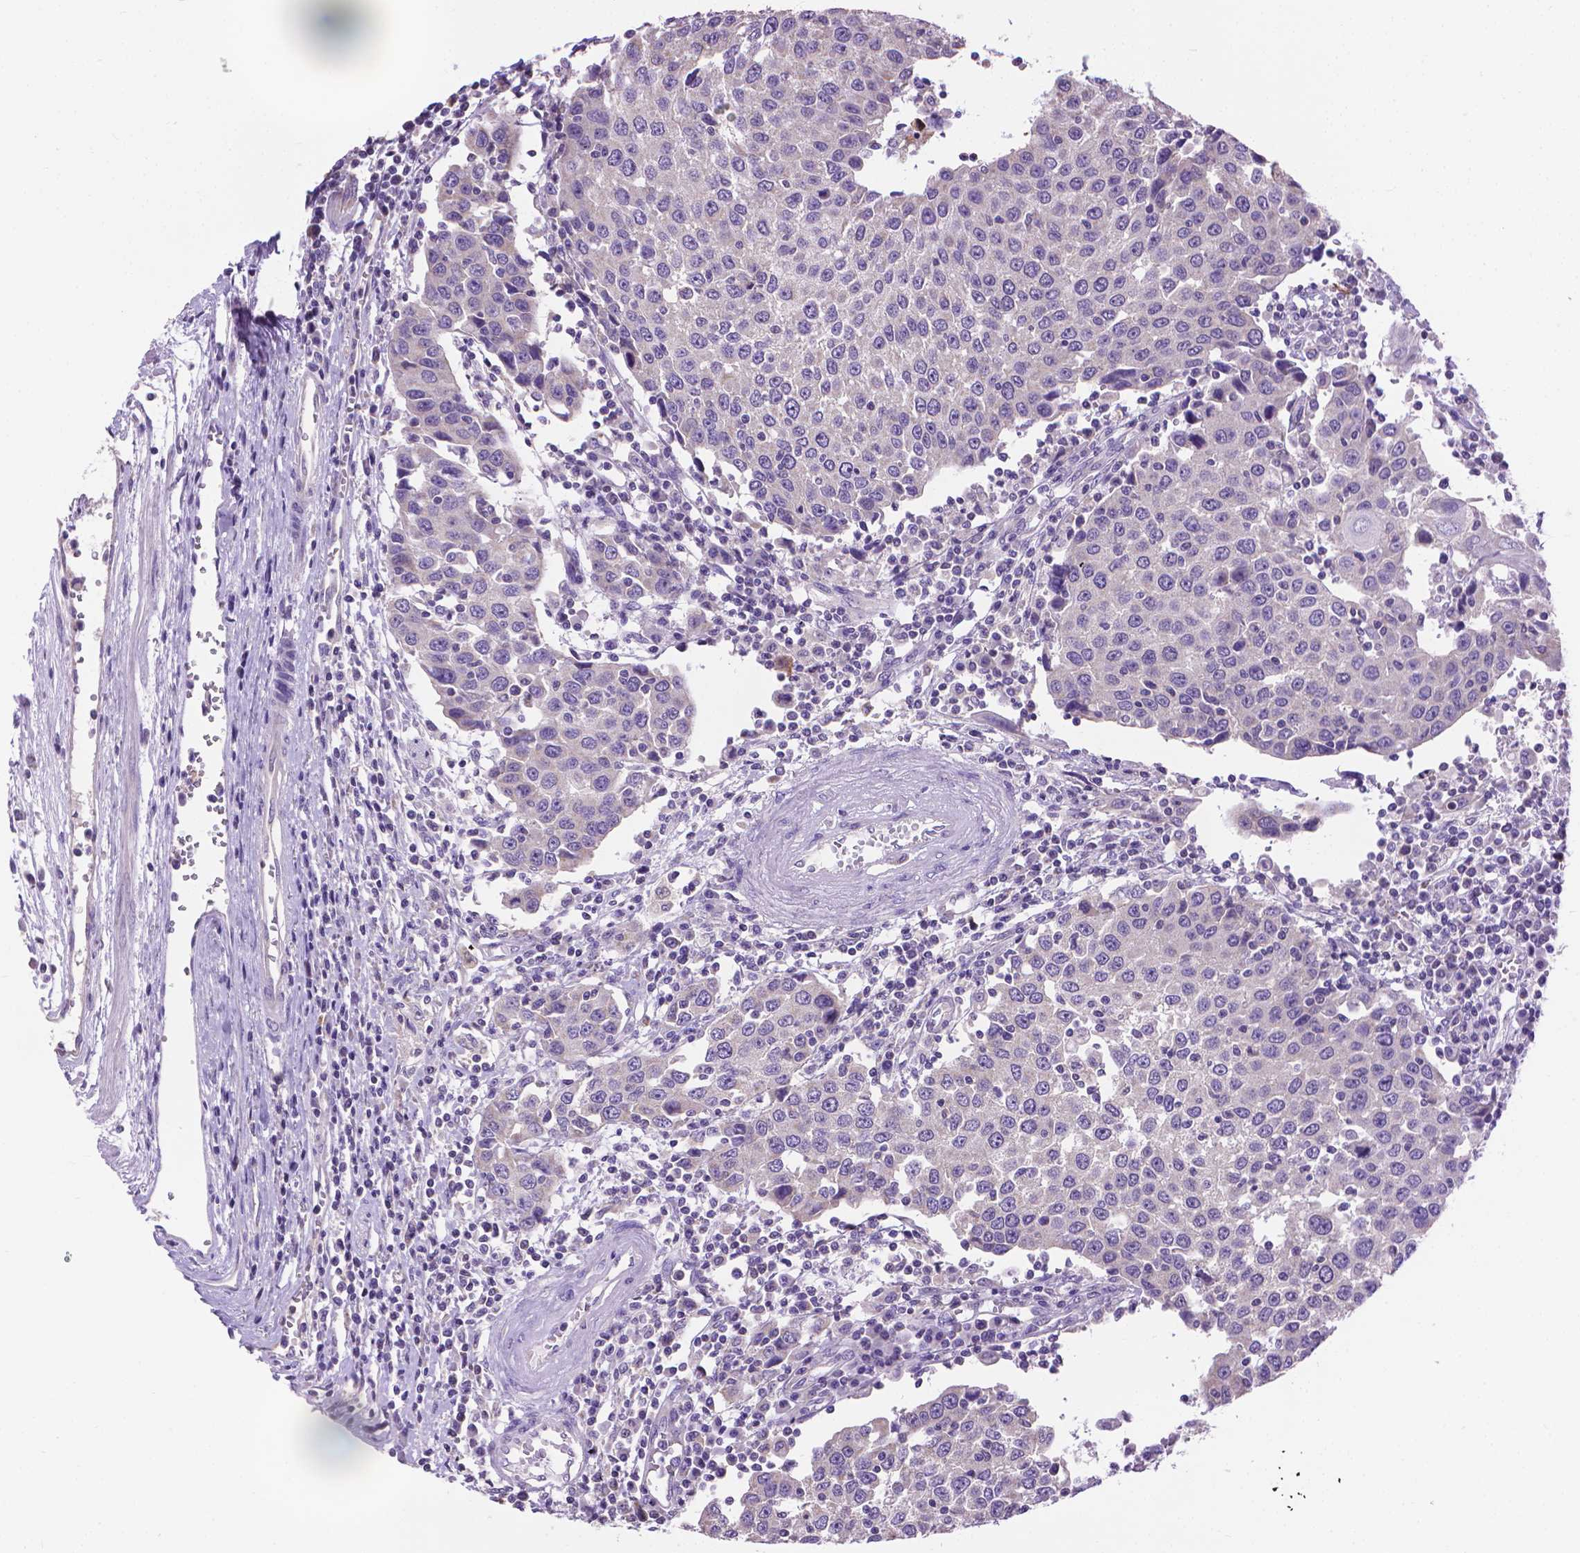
{"staining": {"intensity": "negative", "quantity": "none", "location": "none"}, "tissue": "urothelial cancer", "cell_type": "Tumor cells", "image_type": "cancer", "snomed": [{"axis": "morphology", "description": "Urothelial carcinoma, High grade"}, {"axis": "topography", "description": "Urinary bladder"}], "caption": "The image reveals no staining of tumor cells in urothelial cancer.", "gene": "SYN1", "patient": {"sex": "female", "age": 85}}